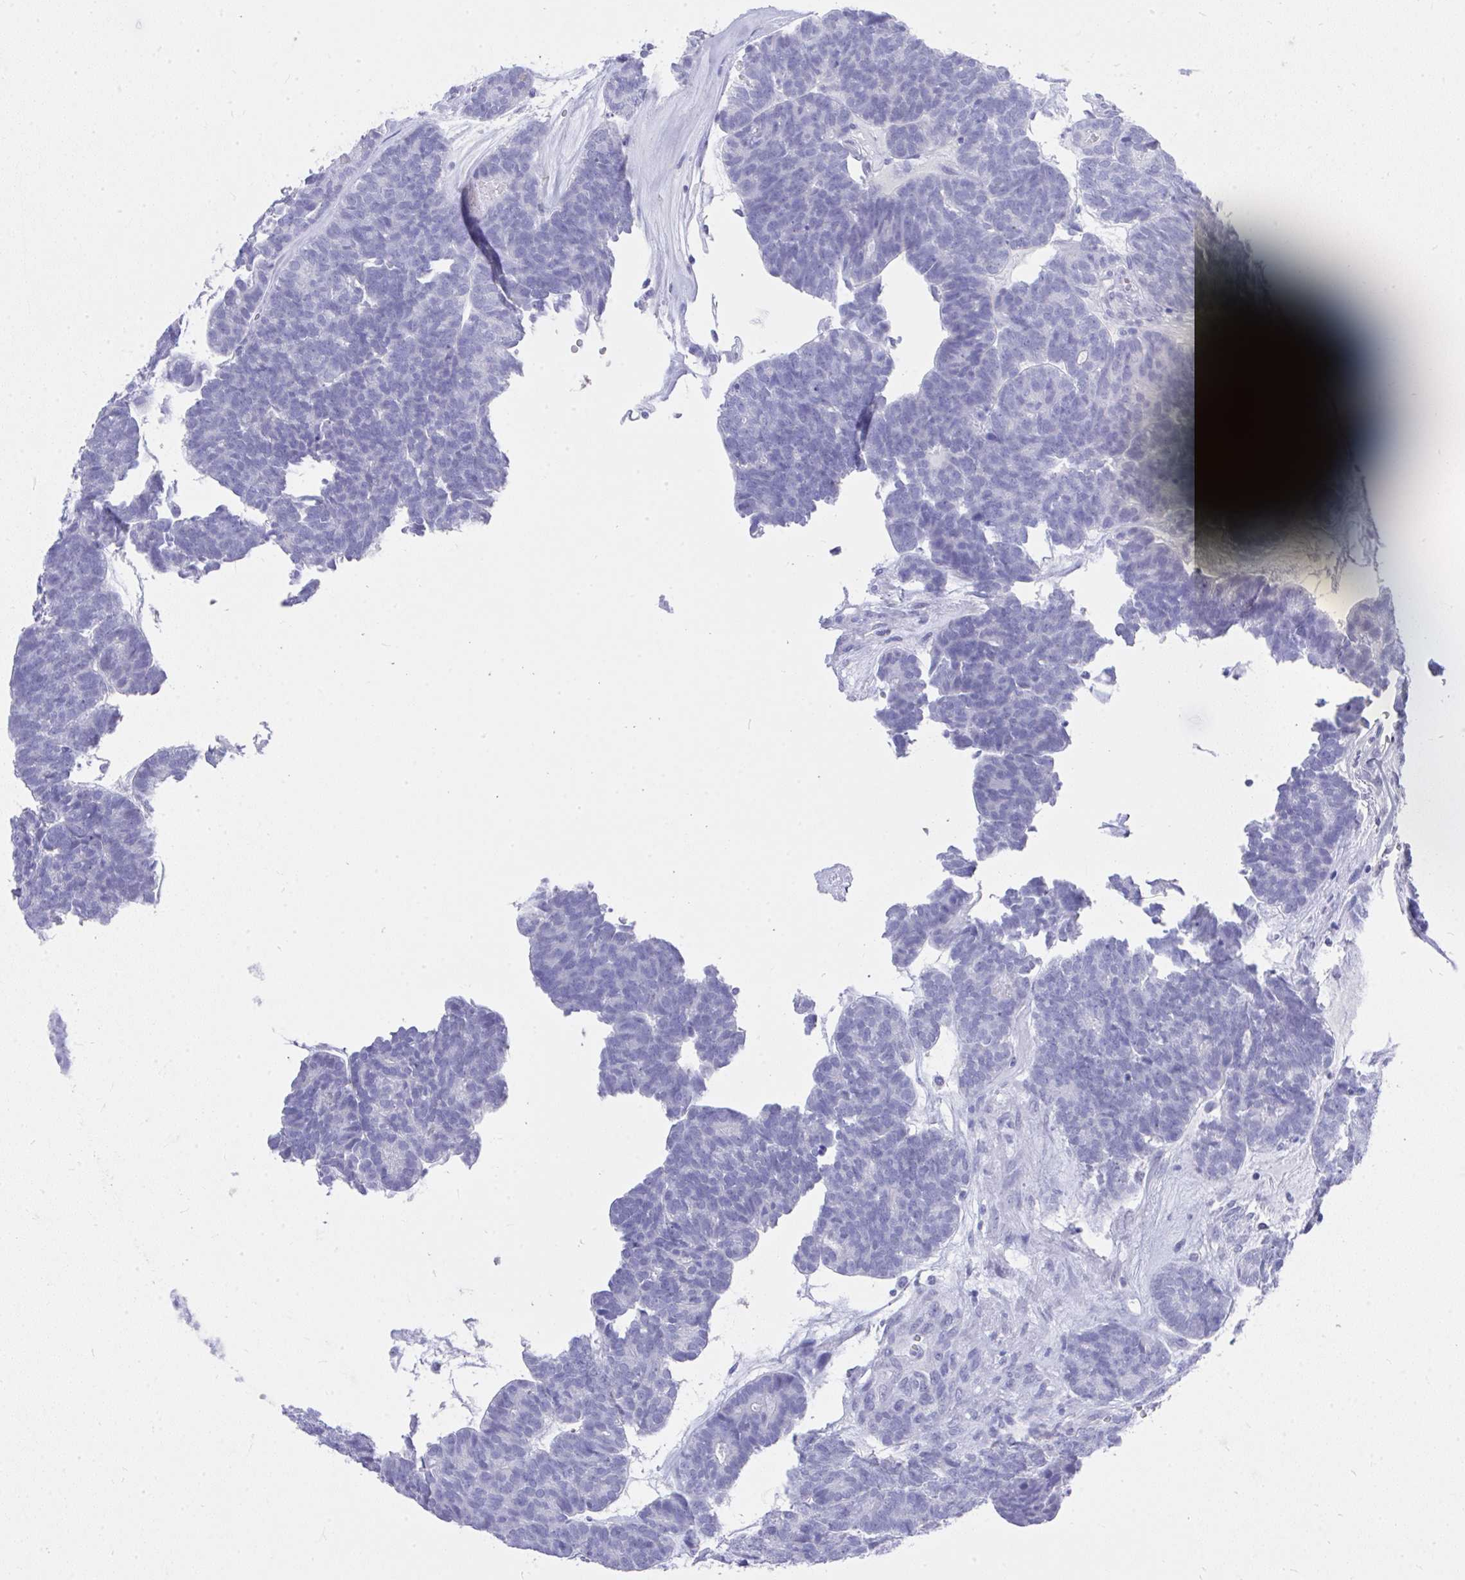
{"staining": {"intensity": "negative", "quantity": "none", "location": "none"}, "tissue": "head and neck cancer", "cell_type": "Tumor cells", "image_type": "cancer", "snomed": [{"axis": "morphology", "description": "Adenocarcinoma, NOS"}, {"axis": "topography", "description": "Head-Neck"}], "caption": "A micrograph of head and neck cancer (adenocarcinoma) stained for a protein displays no brown staining in tumor cells. The staining is performed using DAB (3,3'-diaminobenzidine) brown chromogen with nuclei counter-stained in using hematoxylin.", "gene": "MS4A12", "patient": {"sex": "female", "age": 81}}